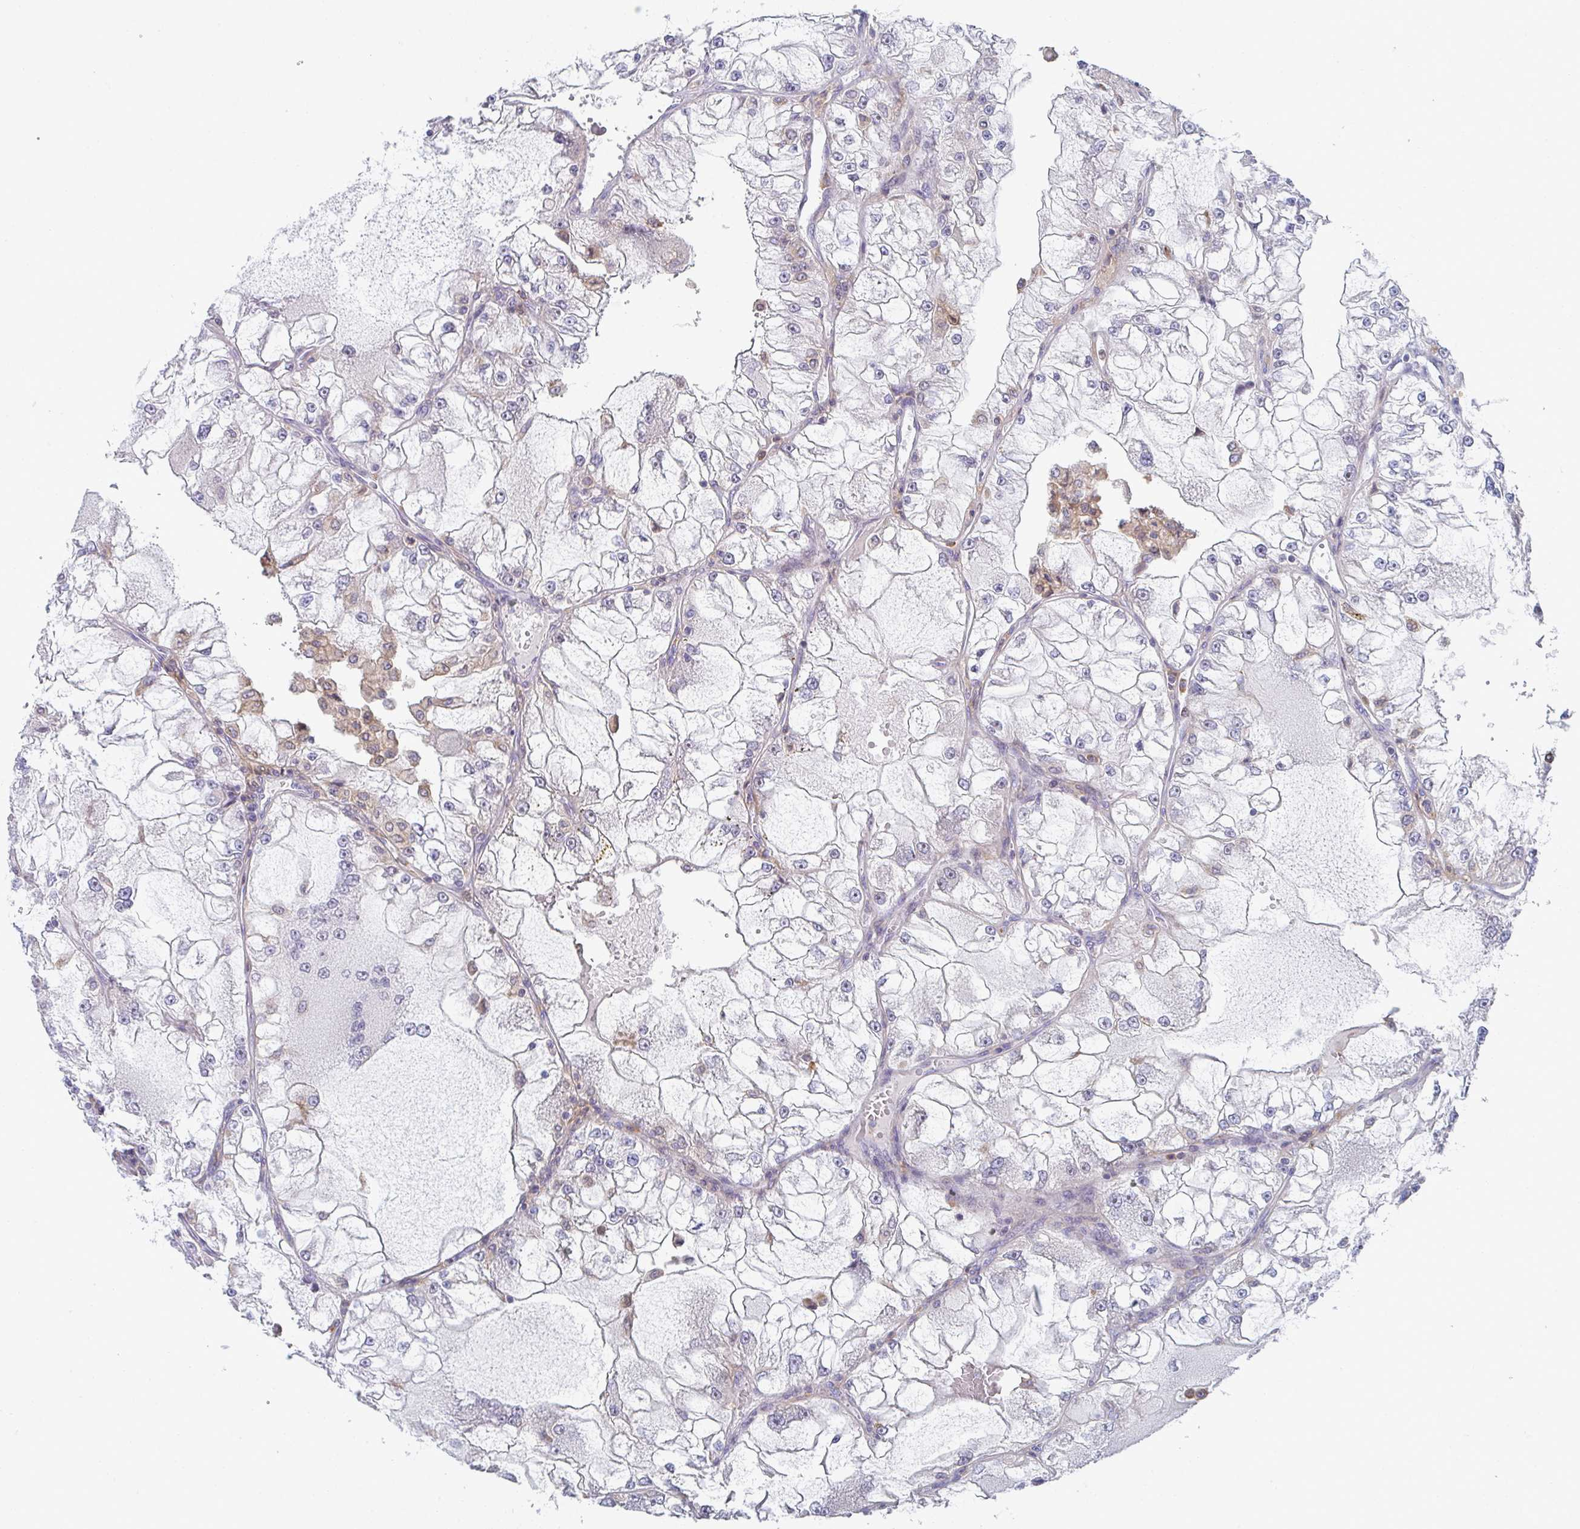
{"staining": {"intensity": "negative", "quantity": "none", "location": "none"}, "tissue": "renal cancer", "cell_type": "Tumor cells", "image_type": "cancer", "snomed": [{"axis": "morphology", "description": "Adenocarcinoma, NOS"}, {"axis": "topography", "description": "Kidney"}], "caption": "Immunohistochemistry image of neoplastic tissue: renal cancer stained with DAB (3,3'-diaminobenzidine) exhibits no significant protein staining in tumor cells. (Stains: DAB (3,3'-diaminobenzidine) immunohistochemistry (IHC) with hematoxylin counter stain, Microscopy: brightfield microscopy at high magnification).", "gene": "KLHL33", "patient": {"sex": "female", "age": 72}}